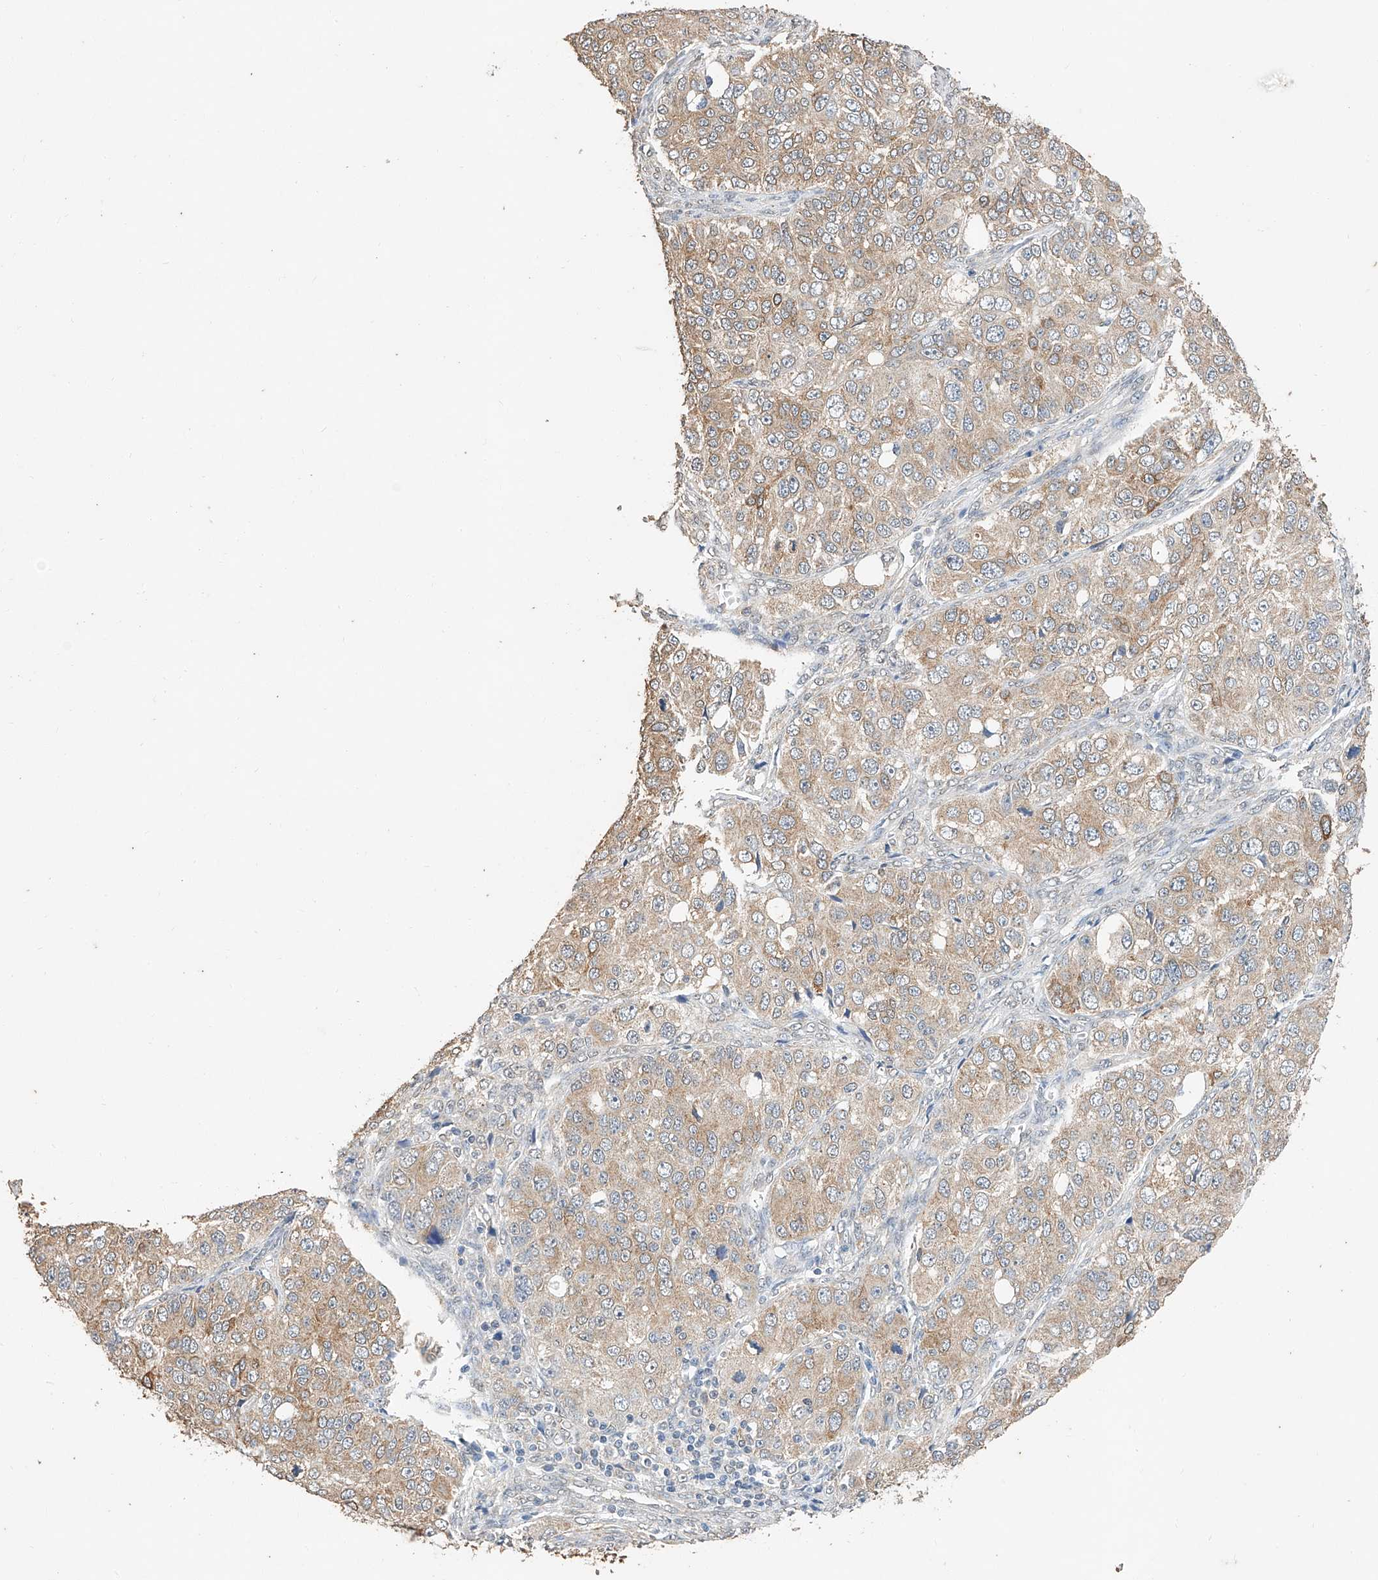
{"staining": {"intensity": "moderate", "quantity": ">75%", "location": "cytoplasmic/membranous"}, "tissue": "ovarian cancer", "cell_type": "Tumor cells", "image_type": "cancer", "snomed": [{"axis": "morphology", "description": "Carcinoma, endometroid"}, {"axis": "topography", "description": "Ovary"}], "caption": "A medium amount of moderate cytoplasmic/membranous staining is present in about >75% of tumor cells in endometroid carcinoma (ovarian) tissue.", "gene": "CERS4", "patient": {"sex": "female", "age": 51}}